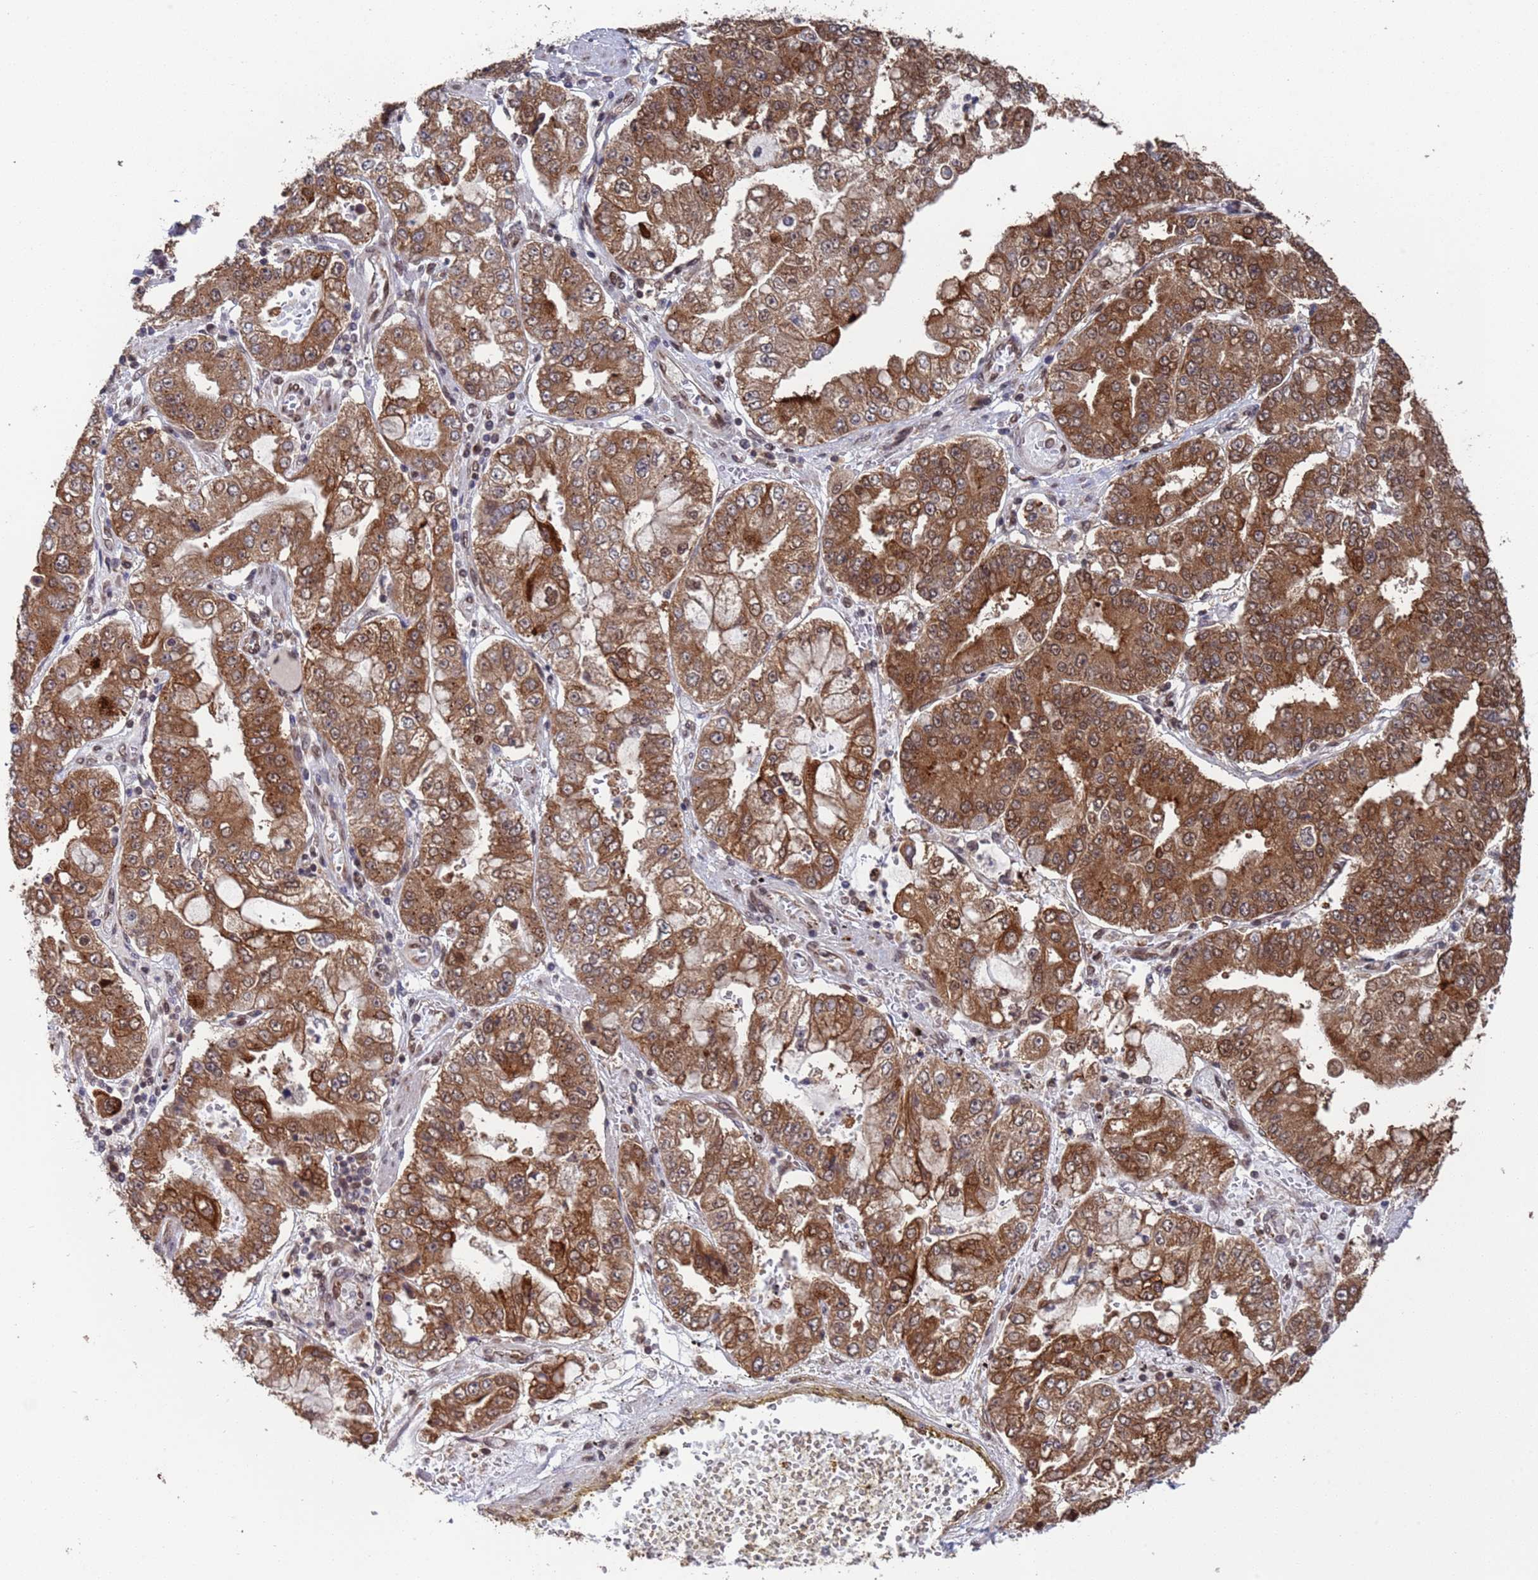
{"staining": {"intensity": "moderate", "quantity": ">75%", "location": "cytoplasmic/membranous,nuclear"}, "tissue": "stomach cancer", "cell_type": "Tumor cells", "image_type": "cancer", "snomed": [{"axis": "morphology", "description": "Adenocarcinoma, NOS"}, {"axis": "topography", "description": "Stomach"}], "caption": "Brown immunohistochemical staining in human stomach adenocarcinoma reveals moderate cytoplasmic/membranous and nuclear expression in approximately >75% of tumor cells. (DAB IHC, brown staining for protein, blue staining for nuclei).", "gene": "FUBP3", "patient": {"sex": "male", "age": 76}}